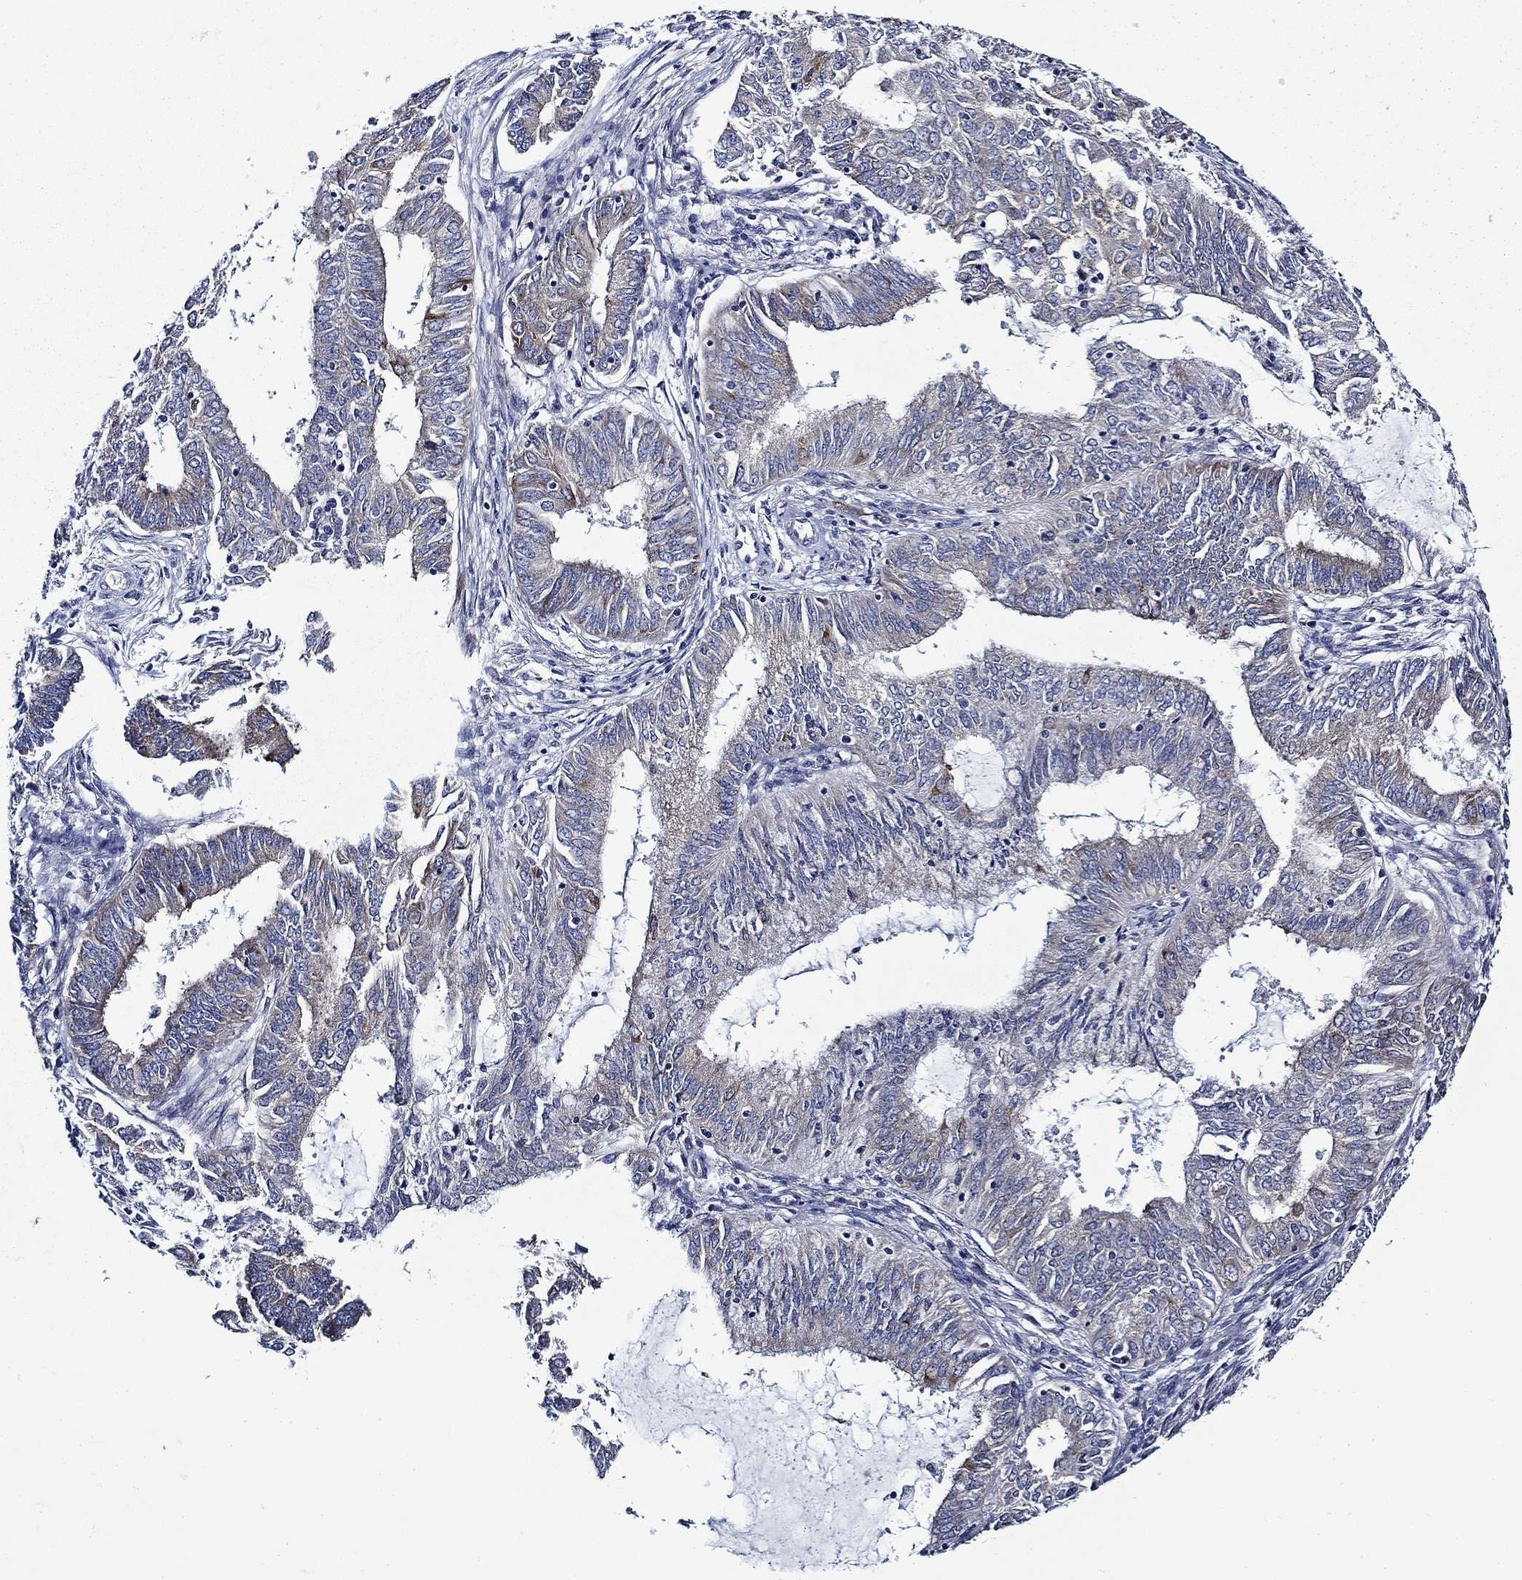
{"staining": {"intensity": "negative", "quantity": "none", "location": "none"}, "tissue": "endometrial cancer", "cell_type": "Tumor cells", "image_type": "cancer", "snomed": [{"axis": "morphology", "description": "Adenocarcinoma, NOS"}, {"axis": "topography", "description": "Endometrium"}], "caption": "Immunohistochemical staining of human endometrial cancer displays no significant positivity in tumor cells.", "gene": "FXR1", "patient": {"sex": "female", "age": 62}}